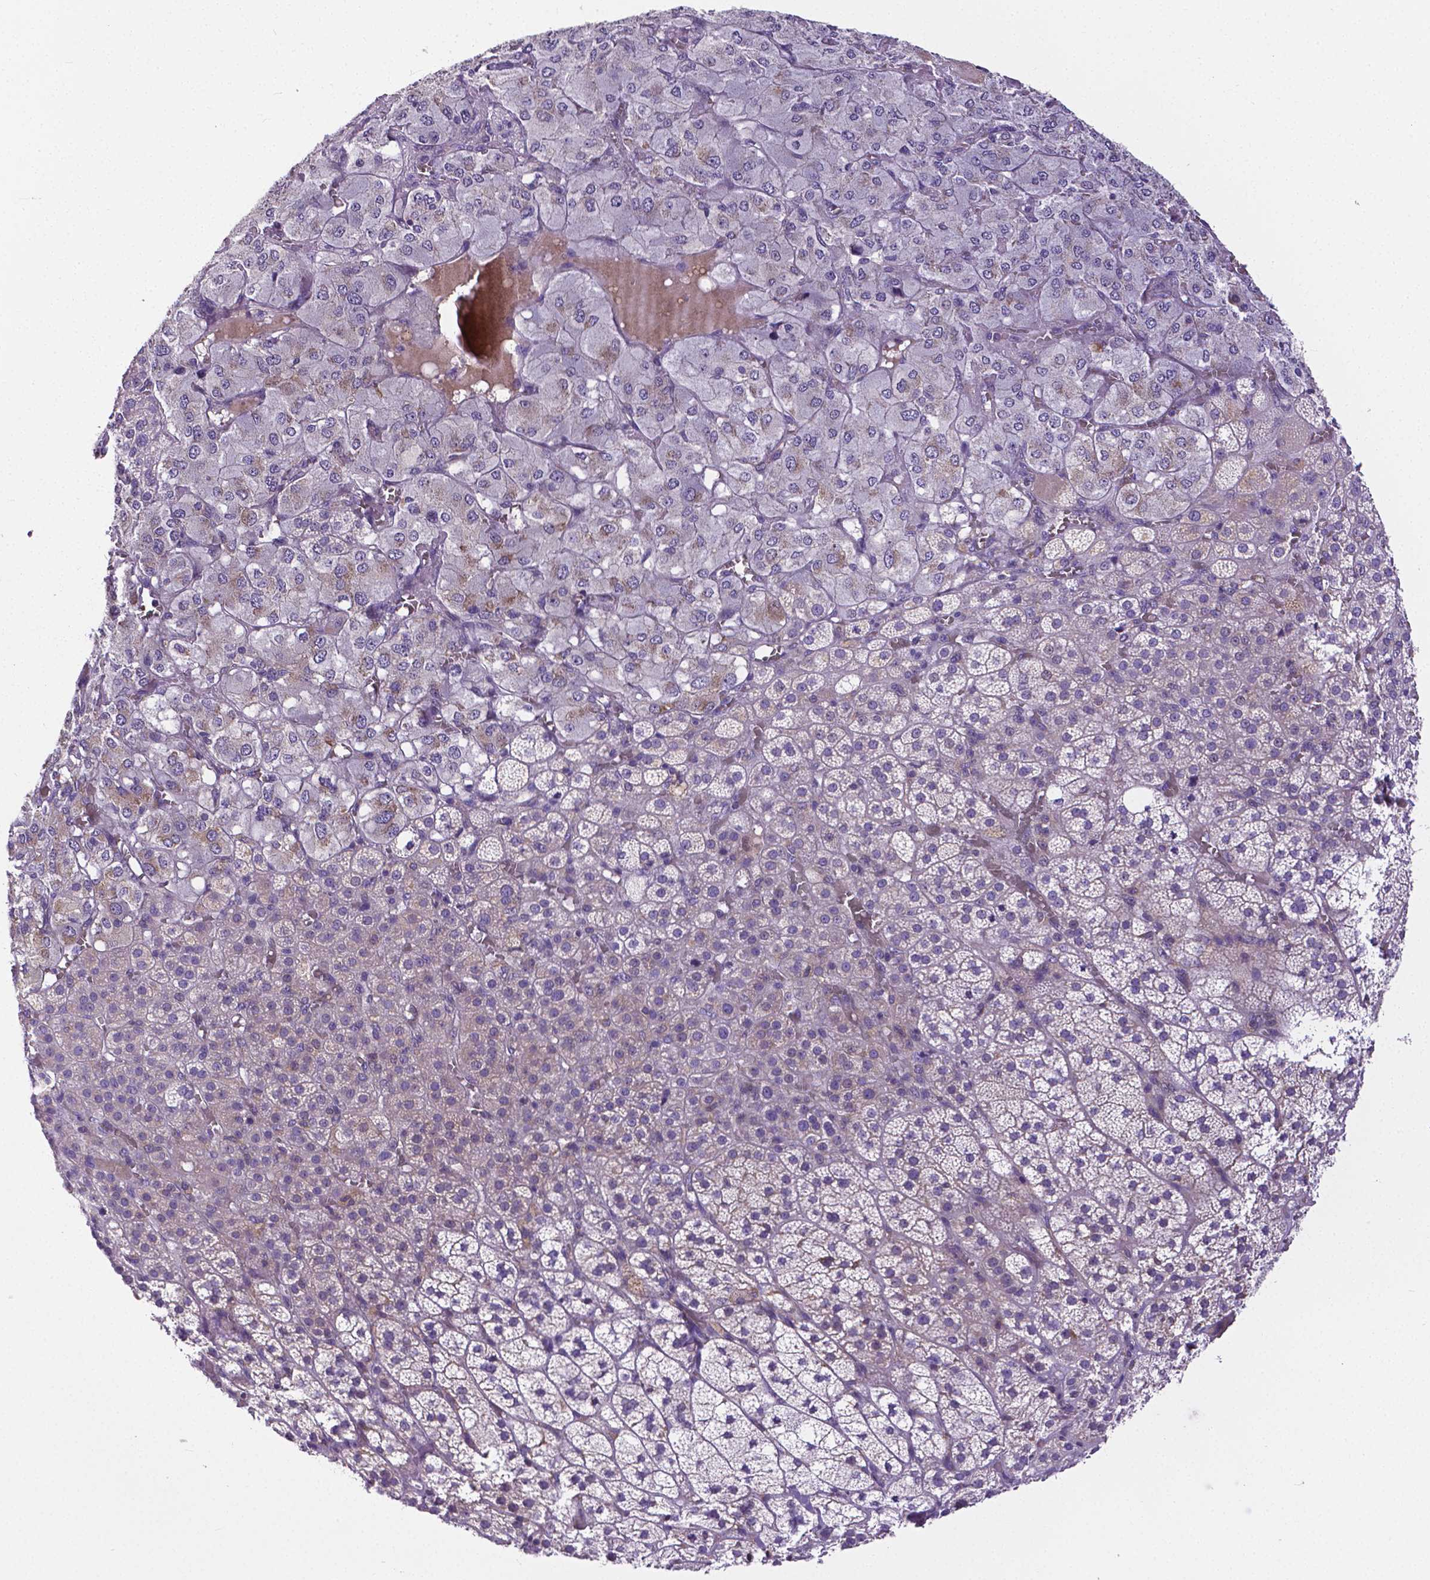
{"staining": {"intensity": "weak", "quantity": "<25%", "location": "cytoplasmic/membranous"}, "tissue": "adrenal gland", "cell_type": "Glandular cells", "image_type": "normal", "snomed": [{"axis": "morphology", "description": "Normal tissue, NOS"}, {"axis": "topography", "description": "Adrenal gland"}], "caption": "Immunohistochemical staining of normal adrenal gland exhibits no significant expression in glandular cells. (DAB immunohistochemistry (IHC), high magnification).", "gene": "DICER1", "patient": {"sex": "female", "age": 60}}